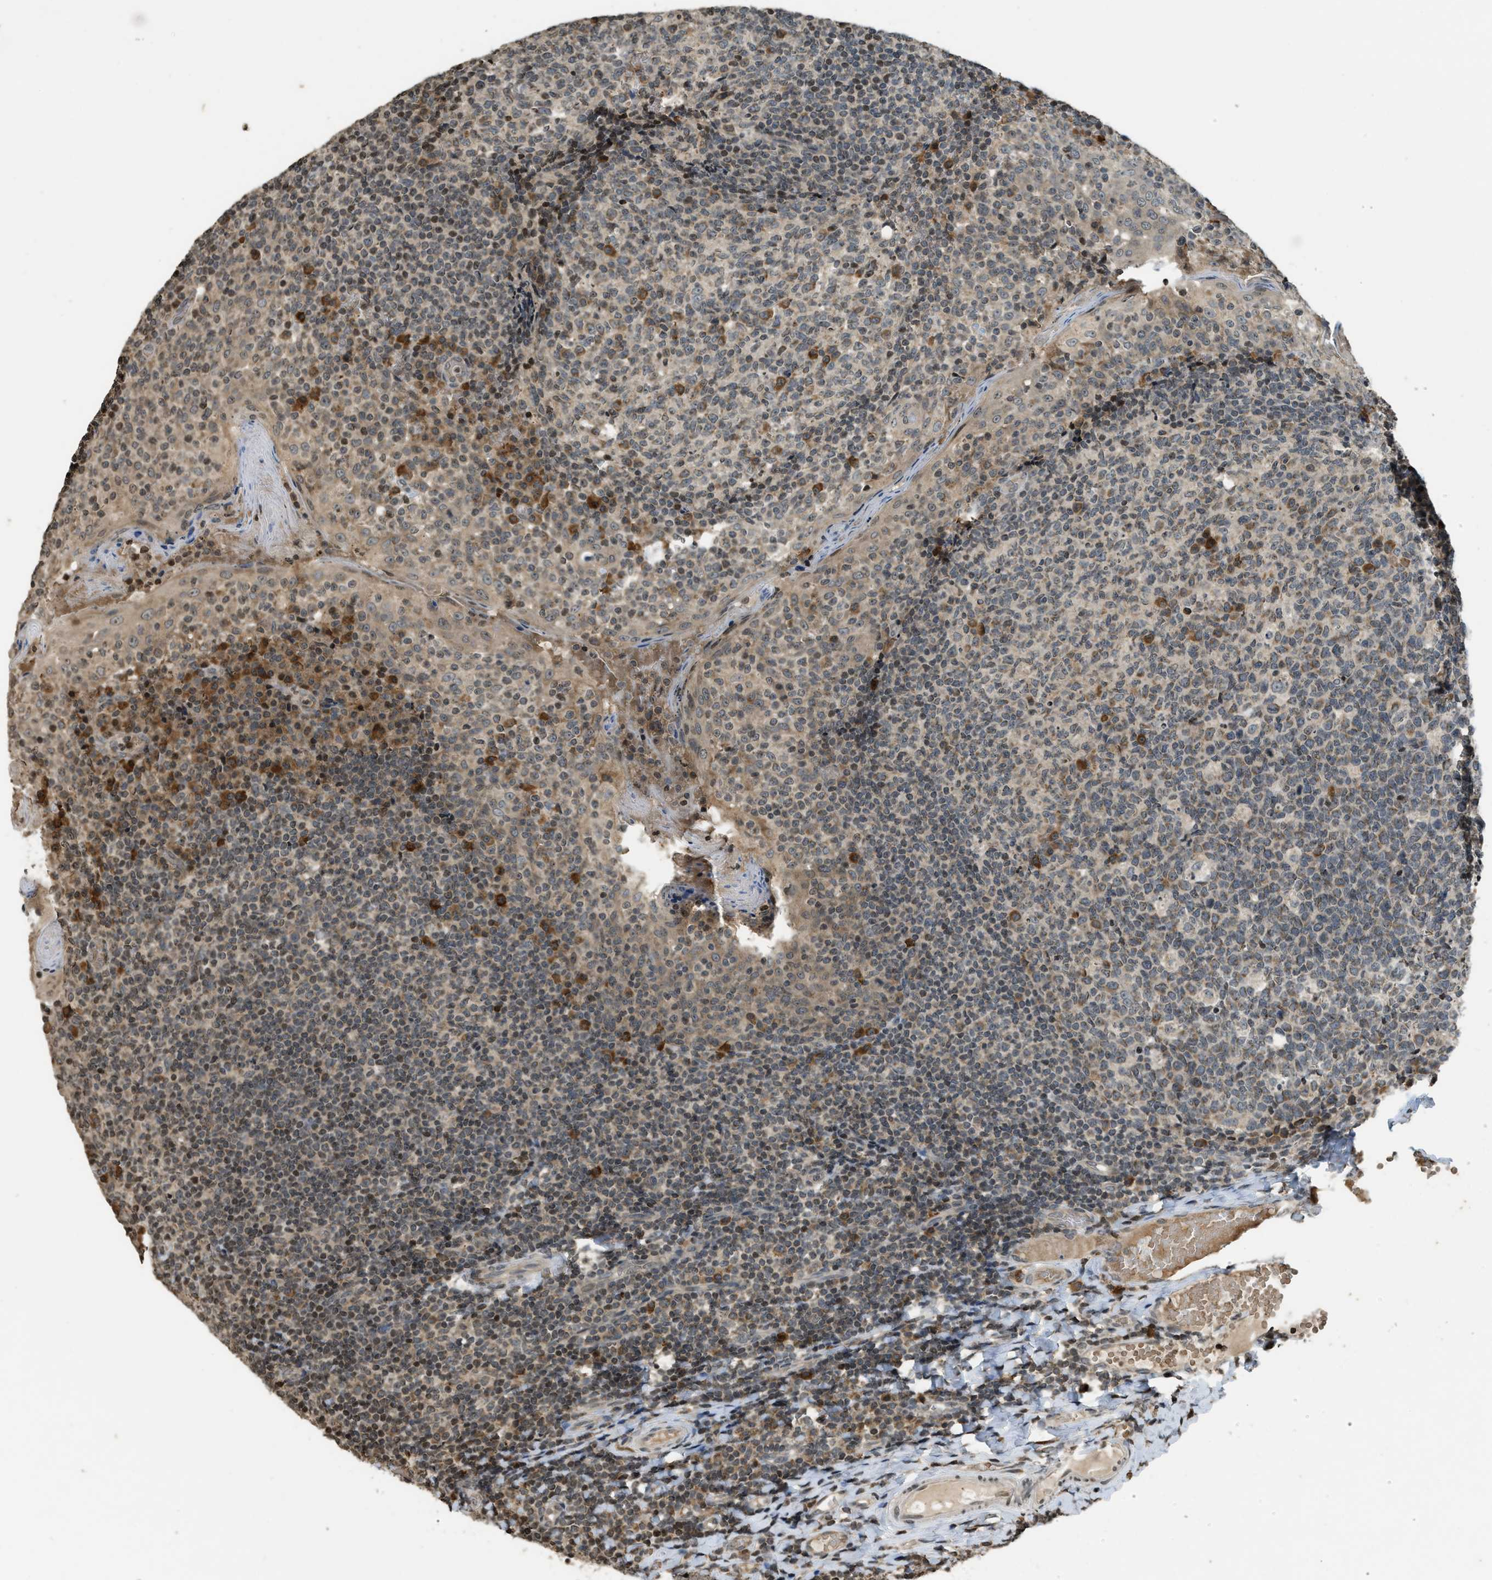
{"staining": {"intensity": "weak", "quantity": ">75%", "location": "cytoplasmic/membranous"}, "tissue": "tonsil", "cell_type": "Germinal center cells", "image_type": "normal", "snomed": [{"axis": "morphology", "description": "Normal tissue, NOS"}, {"axis": "topography", "description": "Tonsil"}], "caption": "Brown immunohistochemical staining in unremarkable human tonsil demonstrates weak cytoplasmic/membranous positivity in about >75% of germinal center cells. The staining is performed using DAB (3,3'-diaminobenzidine) brown chromogen to label protein expression. The nuclei are counter-stained blue using hematoxylin.", "gene": "SIAH1", "patient": {"sex": "female", "age": 19}}